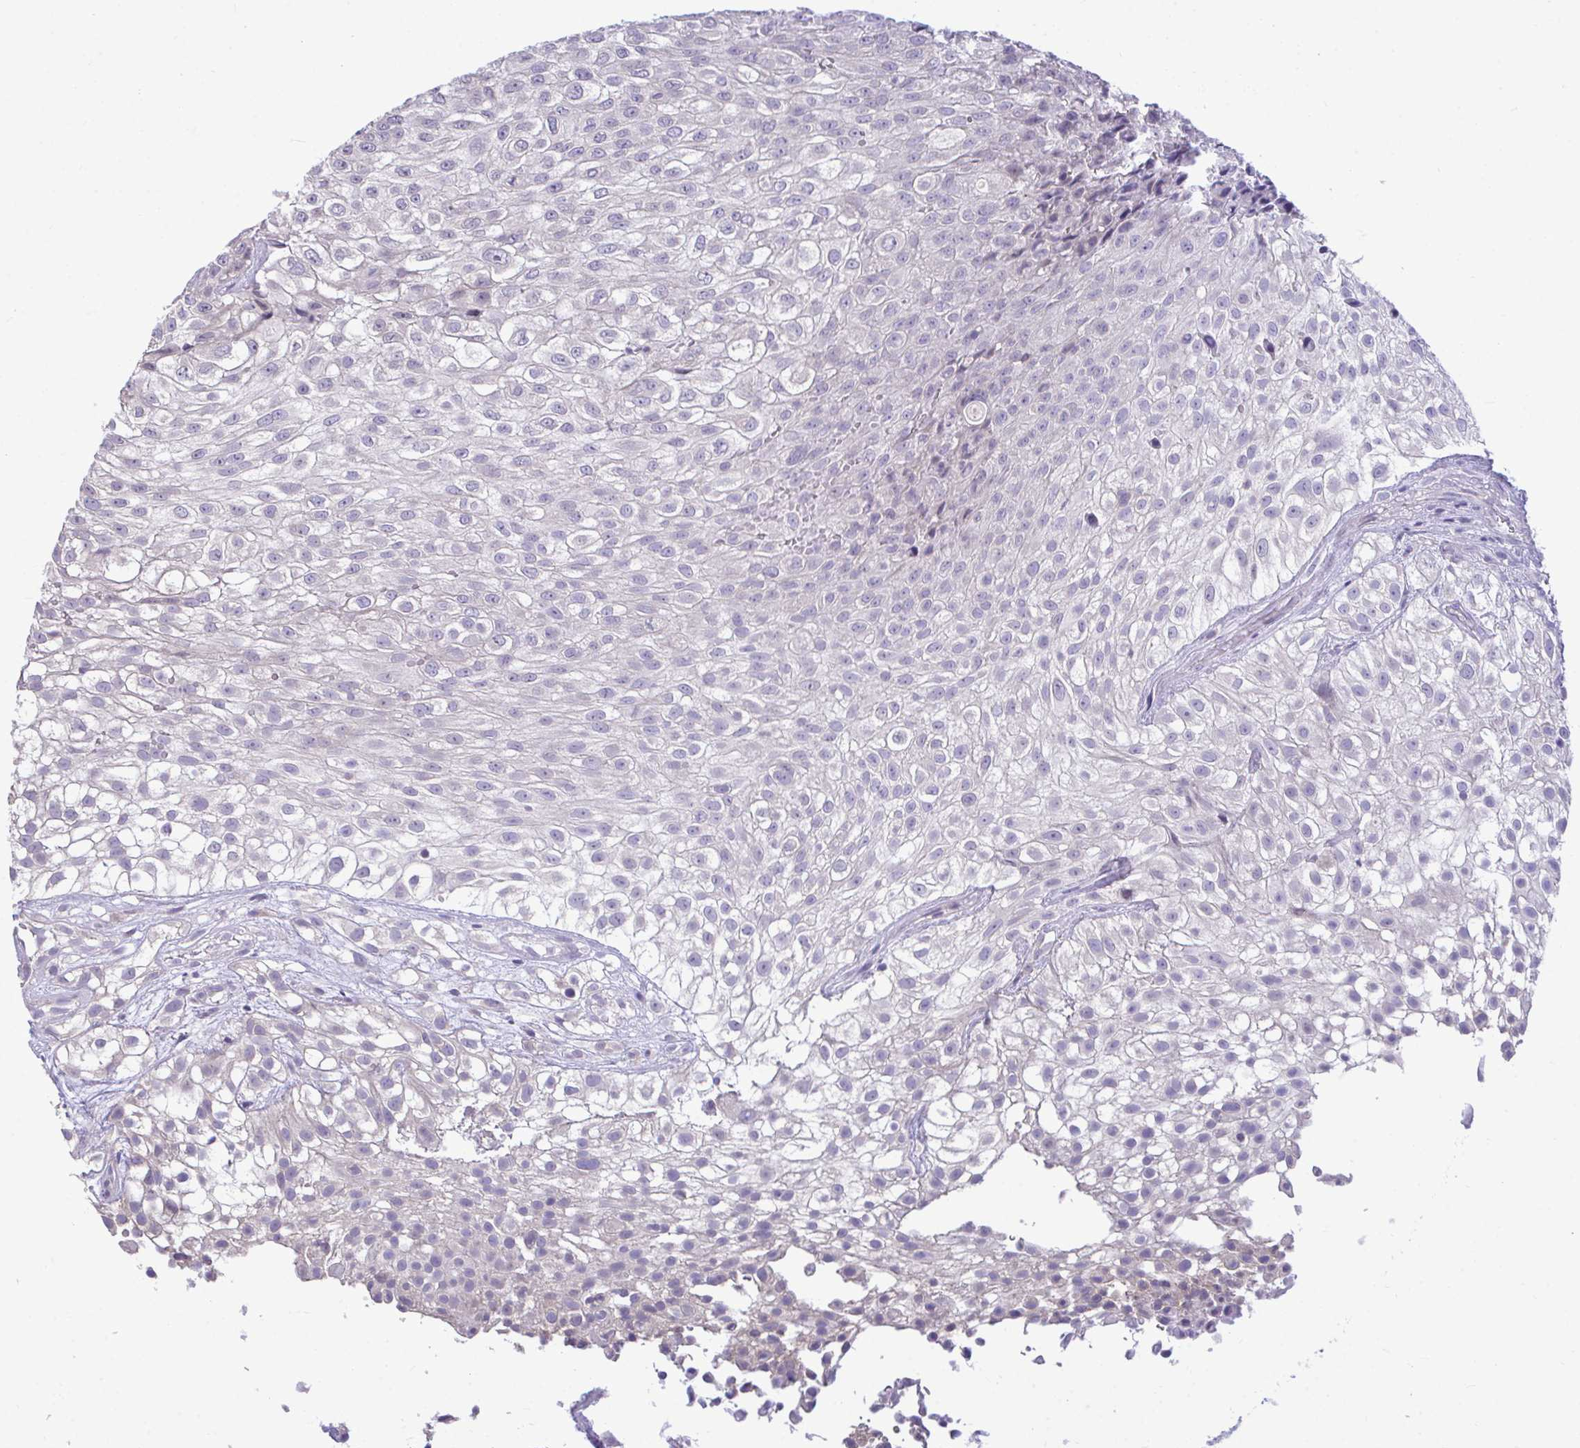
{"staining": {"intensity": "negative", "quantity": "none", "location": "none"}, "tissue": "urothelial cancer", "cell_type": "Tumor cells", "image_type": "cancer", "snomed": [{"axis": "morphology", "description": "Urothelial carcinoma, High grade"}, {"axis": "topography", "description": "Urinary bladder"}], "caption": "This is a image of immunohistochemistry staining of high-grade urothelial carcinoma, which shows no expression in tumor cells.", "gene": "PIGK", "patient": {"sex": "male", "age": 56}}